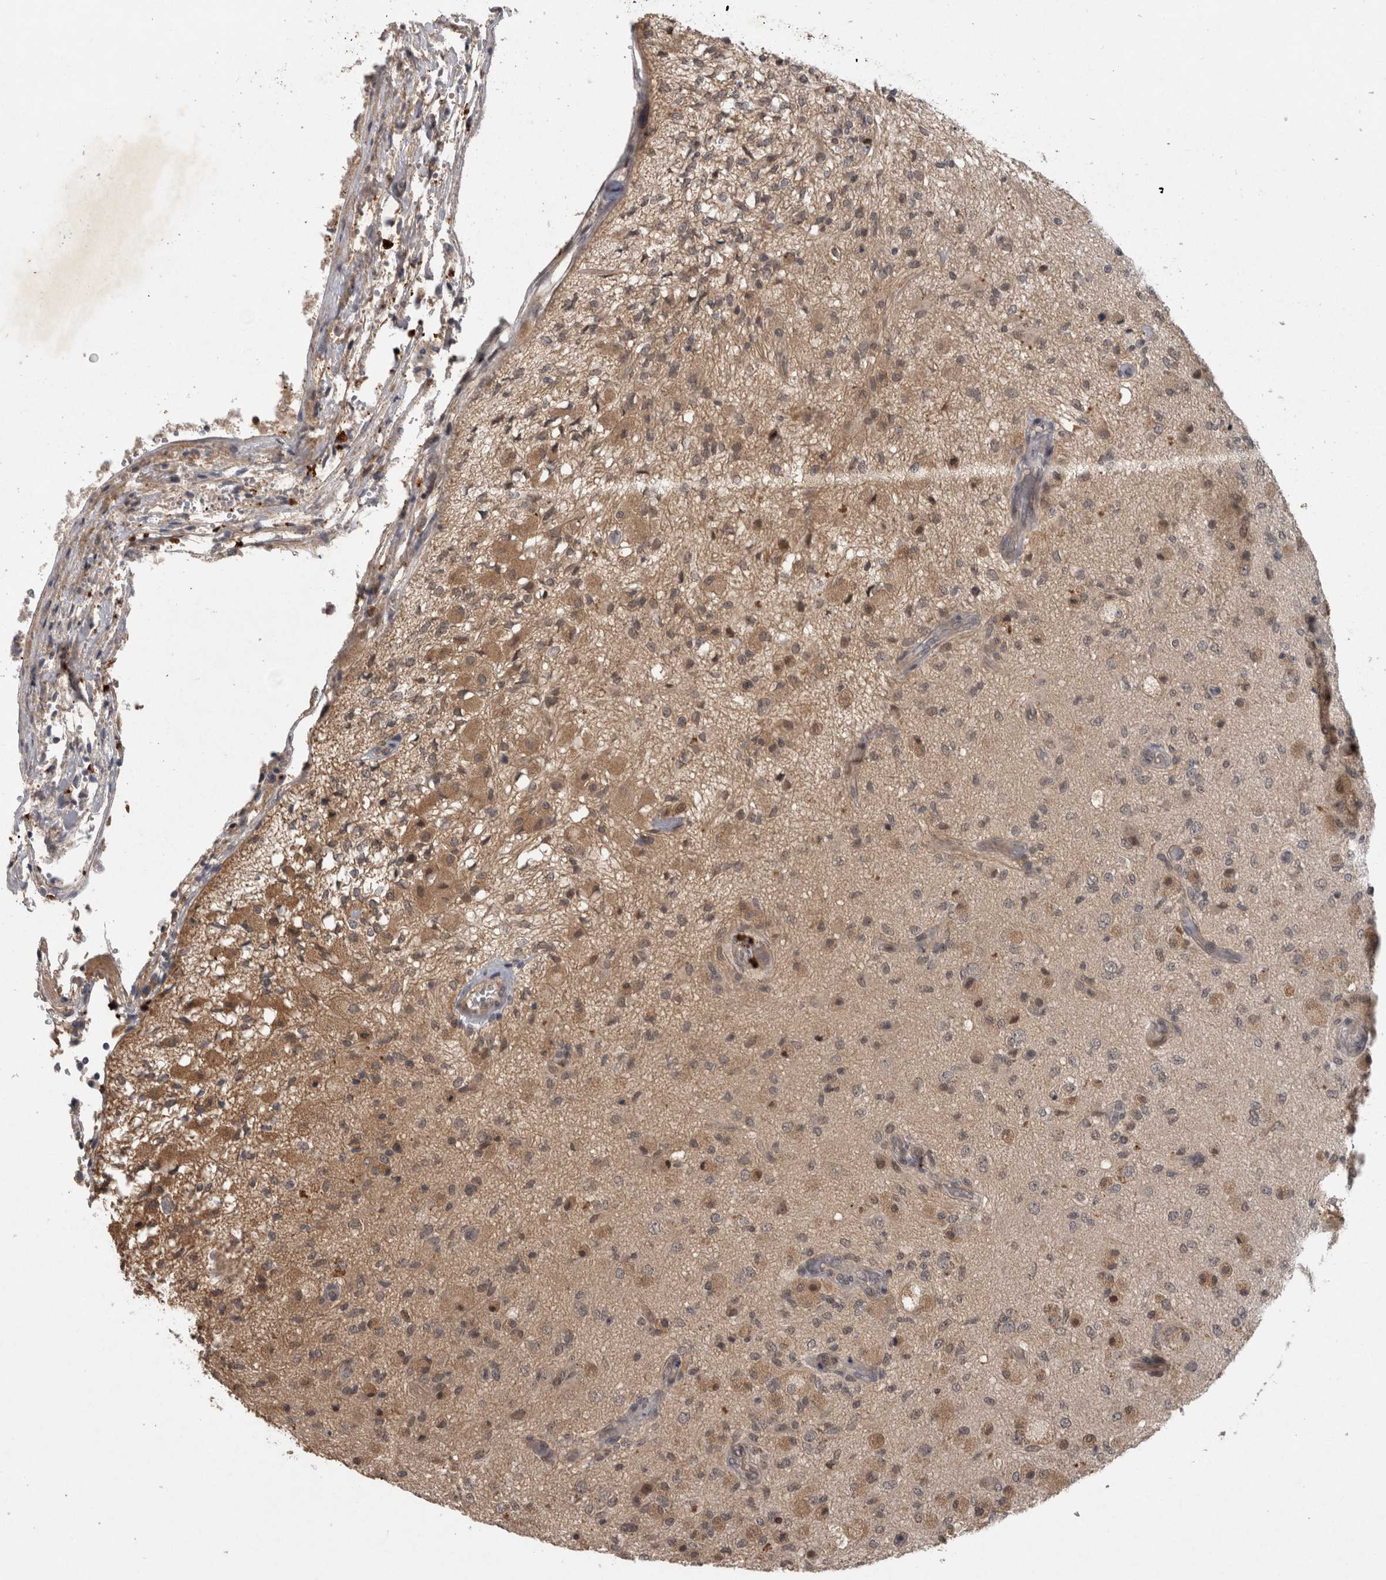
{"staining": {"intensity": "moderate", "quantity": "25%-75%", "location": "cytoplasmic/membranous"}, "tissue": "glioma", "cell_type": "Tumor cells", "image_type": "cancer", "snomed": [{"axis": "morphology", "description": "Normal tissue, NOS"}, {"axis": "morphology", "description": "Glioma, malignant, High grade"}, {"axis": "topography", "description": "Cerebral cortex"}], "caption": "This micrograph reveals immunohistochemistry (IHC) staining of malignant glioma (high-grade), with medium moderate cytoplasmic/membranous staining in approximately 25%-75% of tumor cells.", "gene": "RHPN1", "patient": {"sex": "male", "age": 77}}